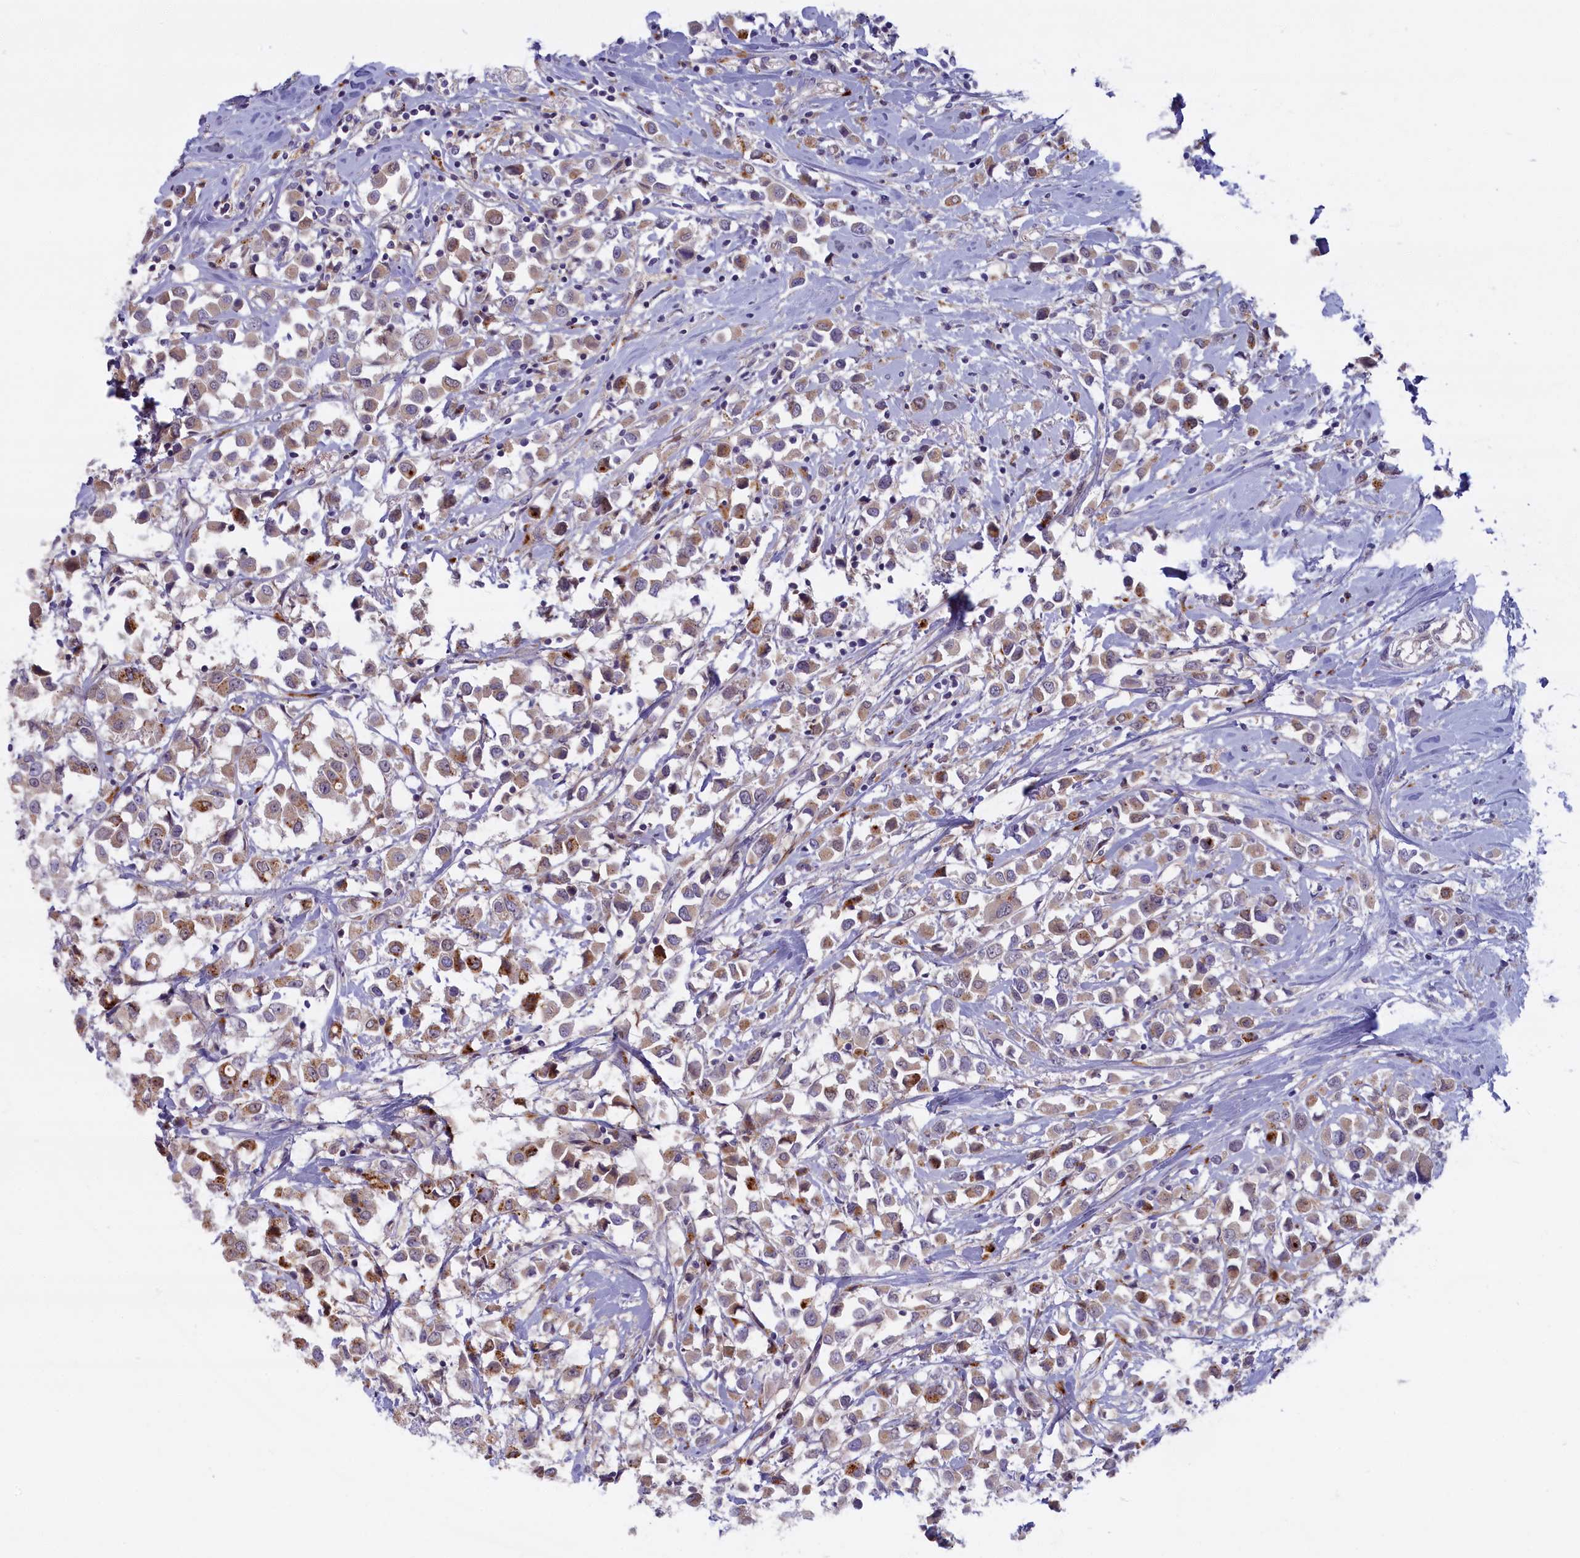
{"staining": {"intensity": "weak", "quantity": ">75%", "location": "cytoplasmic/membranous"}, "tissue": "breast cancer", "cell_type": "Tumor cells", "image_type": "cancer", "snomed": [{"axis": "morphology", "description": "Duct carcinoma"}, {"axis": "topography", "description": "Breast"}], "caption": "Immunohistochemistry (IHC) histopathology image of neoplastic tissue: human breast cancer (infiltrating ductal carcinoma) stained using immunohistochemistry demonstrates low levels of weak protein expression localized specifically in the cytoplasmic/membranous of tumor cells, appearing as a cytoplasmic/membranous brown color.", "gene": "FCSK", "patient": {"sex": "female", "age": 61}}